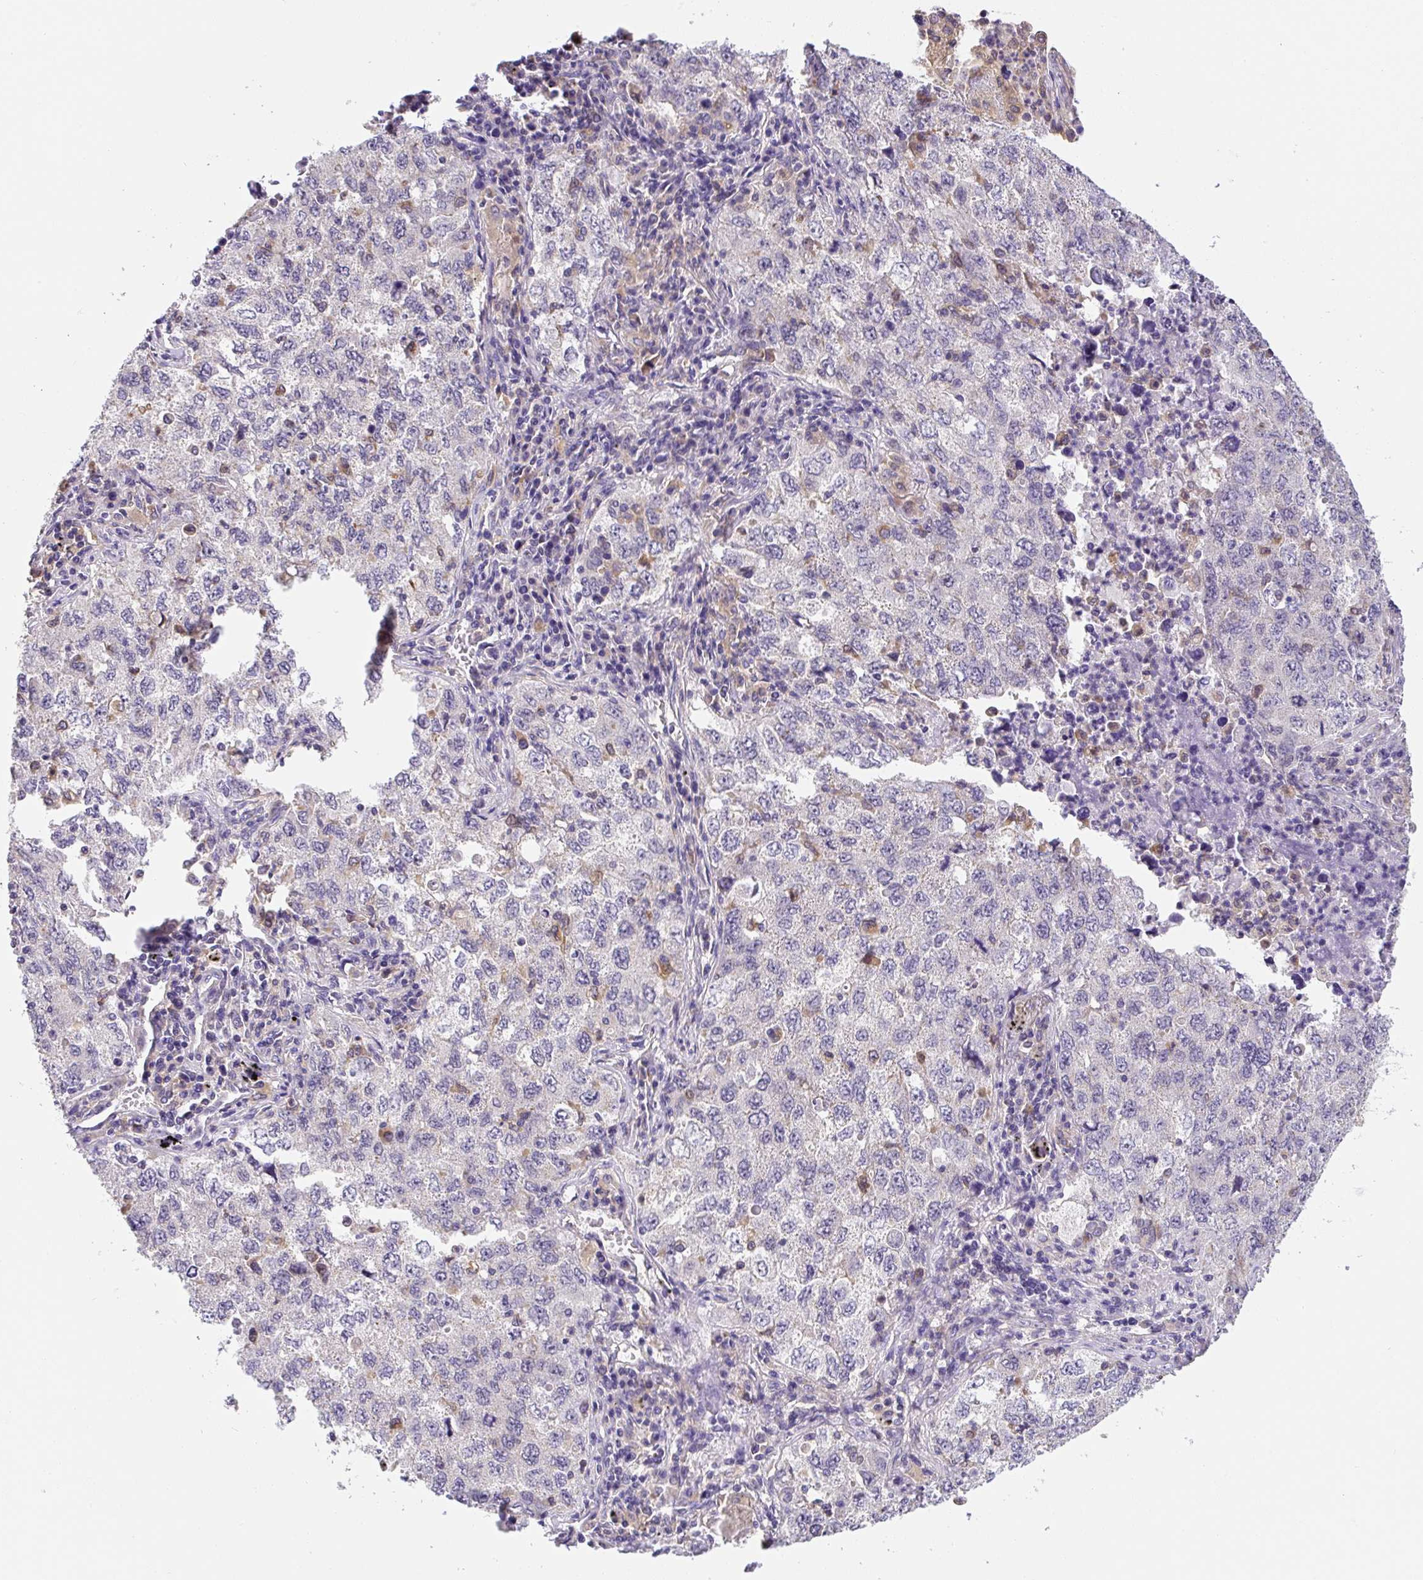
{"staining": {"intensity": "negative", "quantity": "none", "location": "none"}, "tissue": "lung cancer", "cell_type": "Tumor cells", "image_type": "cancer", "snomed": [{"axis": "morphology", "description": "Adenocarcinoma, NOS"}, {"axis": "topography", "description": "Lung"}], "caption": "A high-resolution photomicrograph shows immunohistochemistry (IHC) staining of lung adenocarcinoma, which shows no significant staining in tumor cells. The staining was performed using DAB to visualize the protein expression in brown, while the nuclei were stained in blue with hematoxylin (Magnification: 20x).", "gene": "PLA2G4A", "patient": {"sex": "female", "age": 57}}